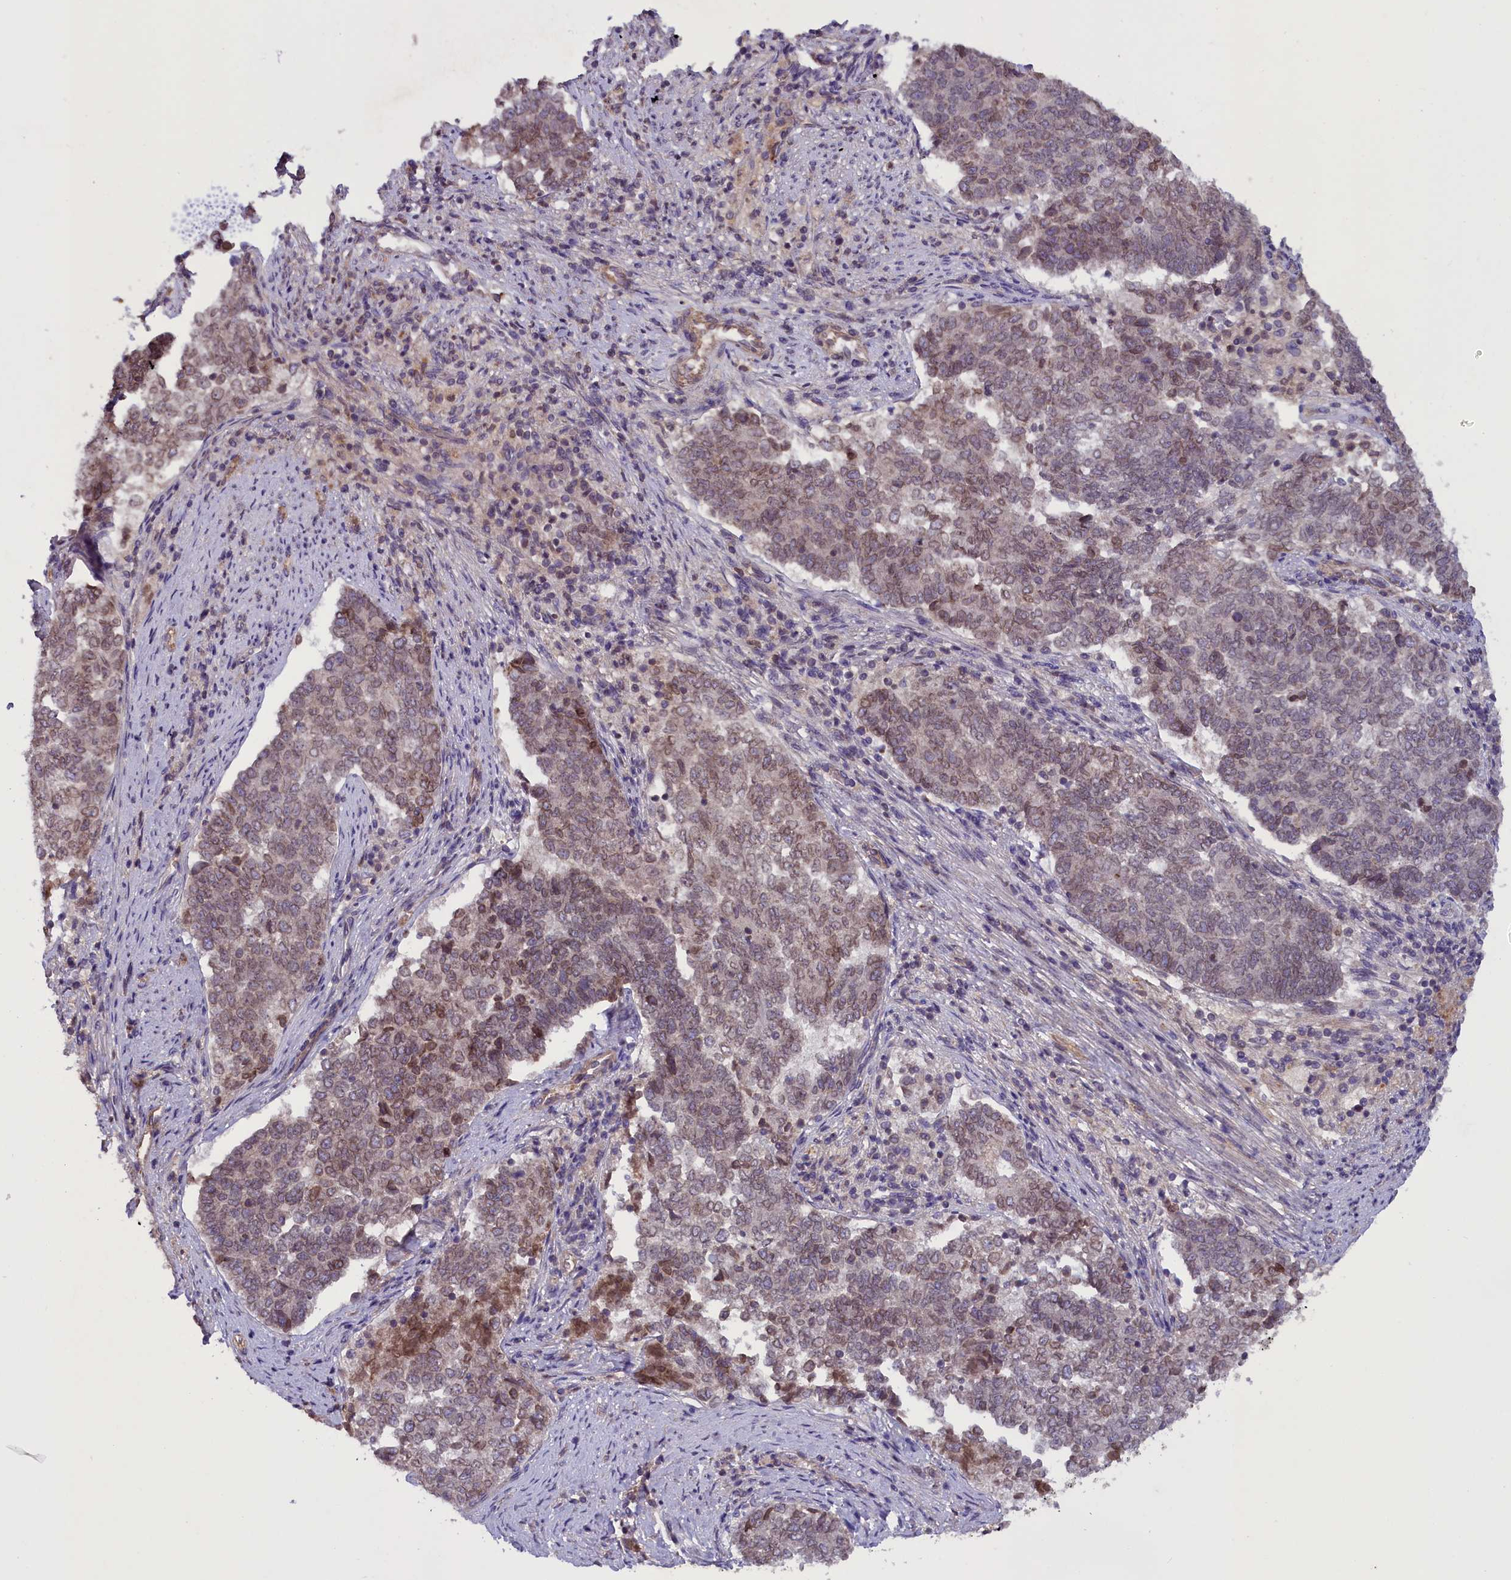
{"staining": {"intensity": "weak", "quantity": ">75%", "location": "cytoplasmic/membranous,nuclear"}, "tissue": "endometrial cancer", "cell_type": "Tumor cells", "image_type": "cancer", "snomed": [{"axis": "morphology", "description": "Adenocarcinoma, NOS"}, {"axis": "topography", "description": "Endometrium"}], "caption": "Endometrial cancer stained with a protein marker exhibits weak staining in tumor cells.", "gene": "CCDC125", "patient": {"sex": "female", "age": 80}}